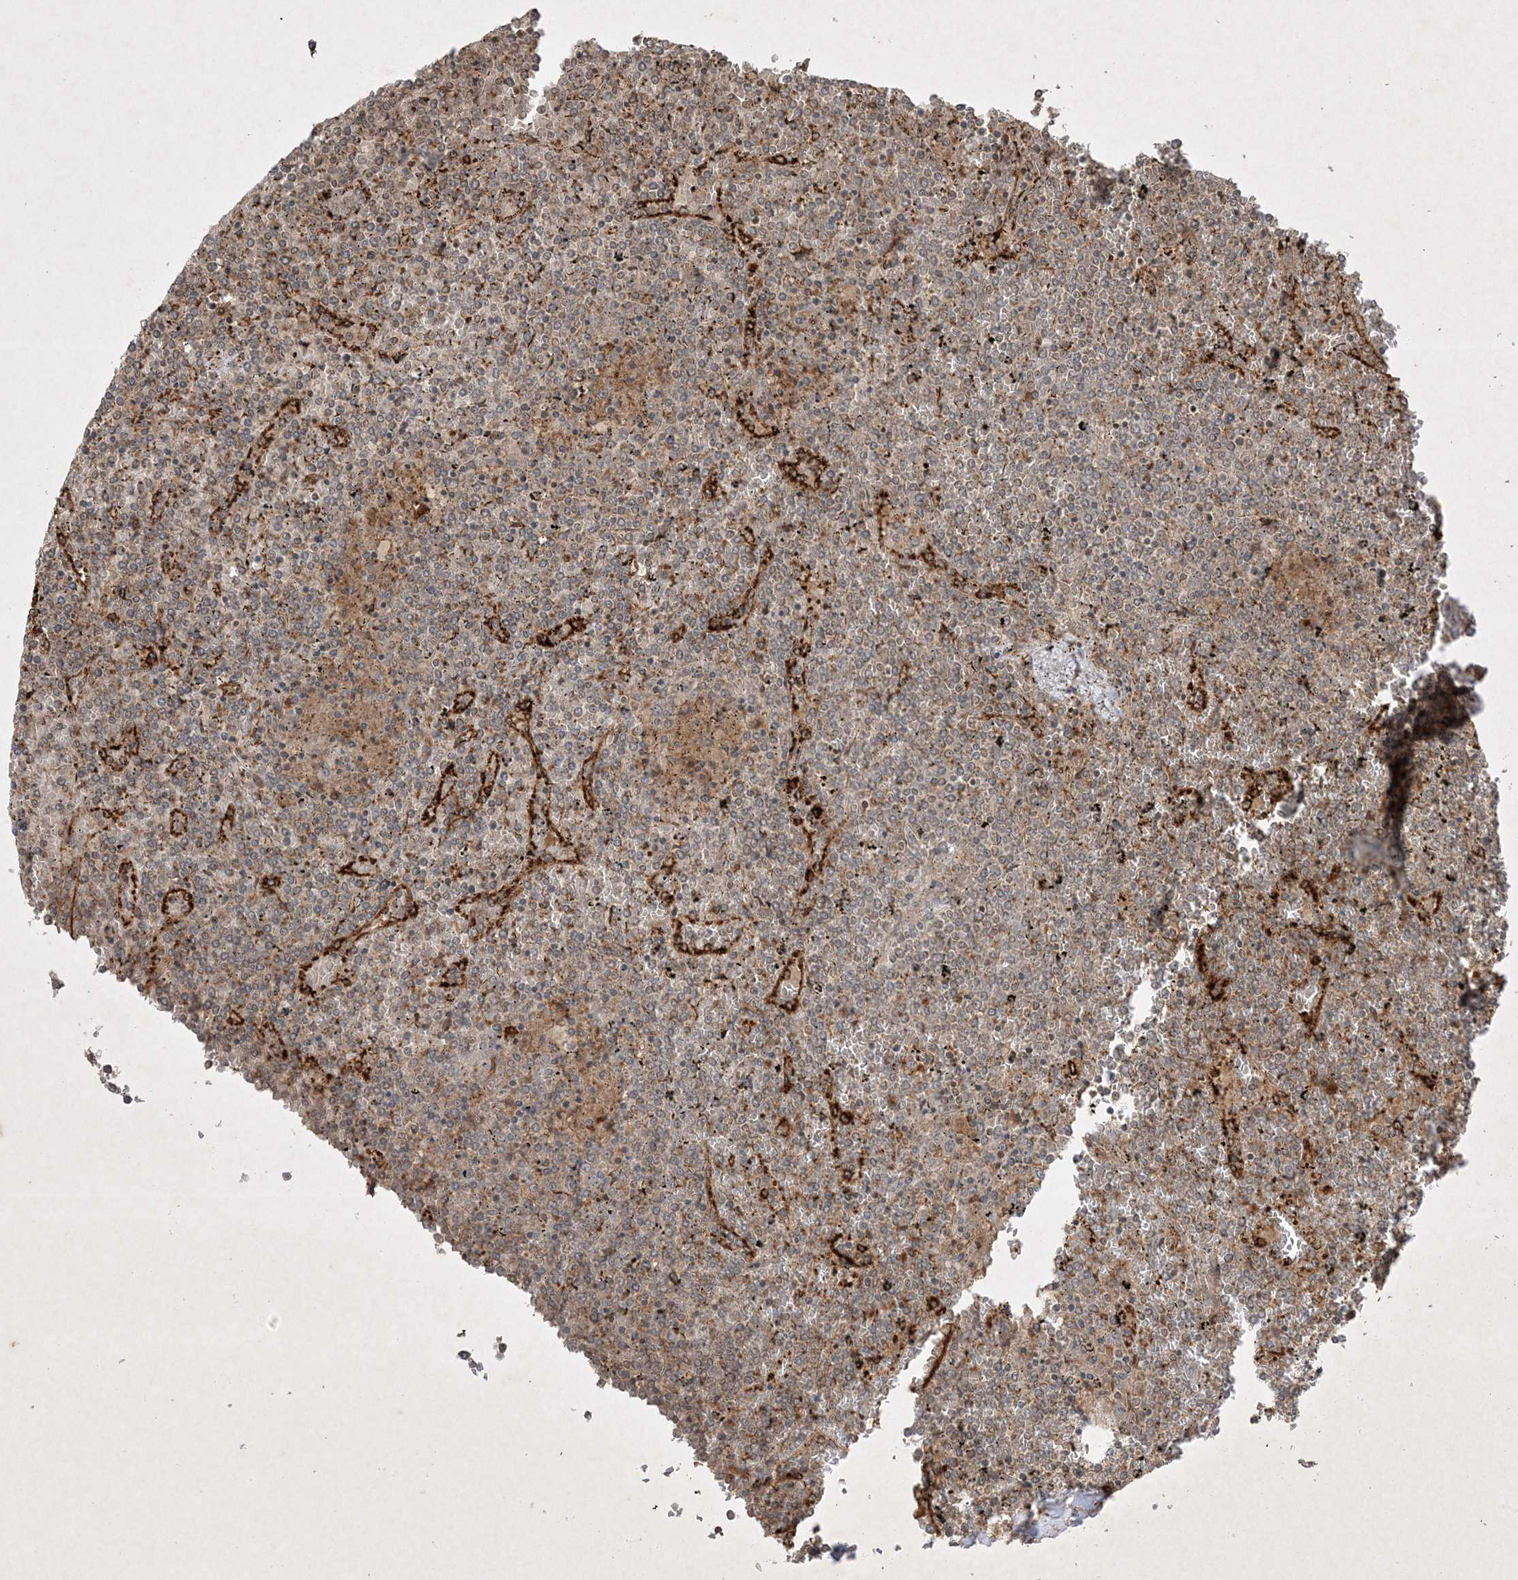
{"staining": {"intensity": "weak", "quantity": "25%-75%", "location": "cytoplasmic/membranous"}, "tissue": "lymphoma", "cell_type": "Tumor cells", "image_type": "cancer", "snomed": [{"axis": "morphology", "description": "Malignant lymphoma, non-Hodgkin's type, Low grade"}, {"axis": "topography", "description": "Spleen"}], "caption": "Immunohistochemical staining of lymphoma exhibits low levels of weak cytoplasmic/membranous staining in about 25%-75% of tumor cells.", "gene": "PTK6", "patient": {"sex": "female", "age": 19}}